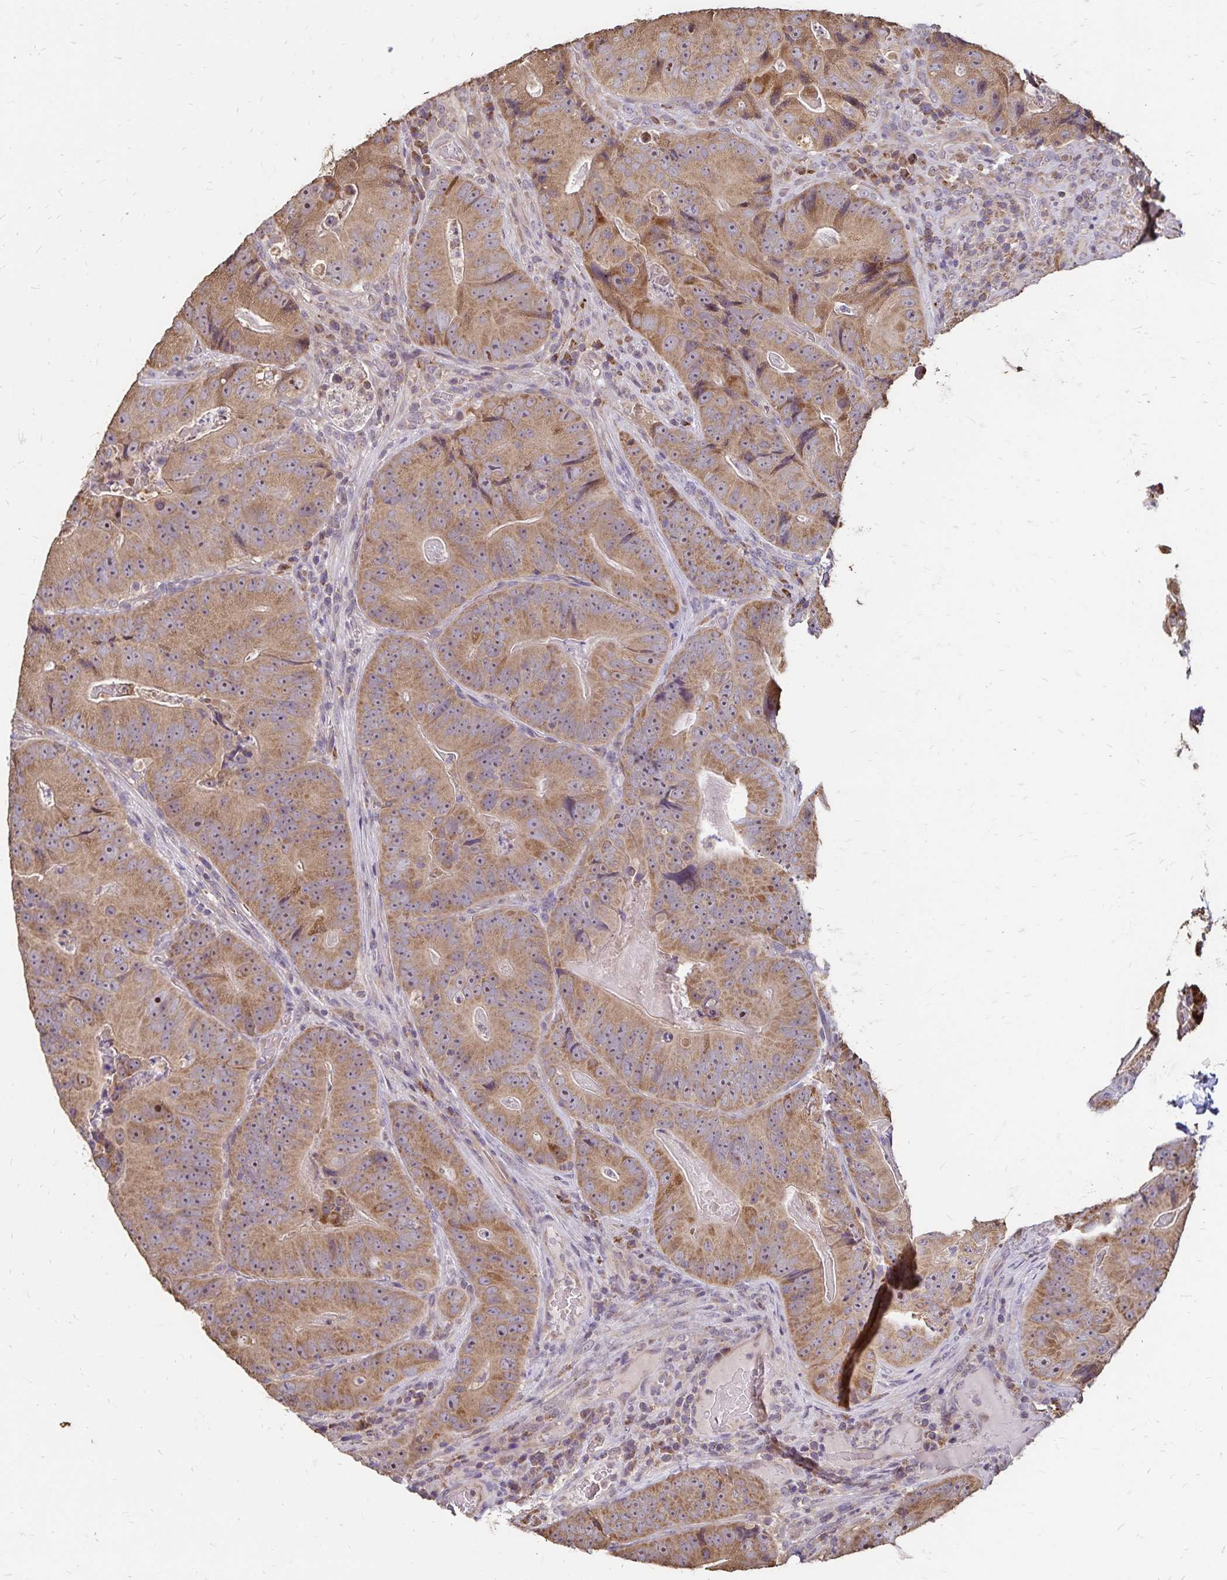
{"staining": {"intensity": "moderate", "quantity": ">75%", "location": "cytoplasmic/membranous"}, "tissue": "colorectal cancer", "cell_type": "Tumor cells", "image_type": "cancer", "snomed": [{"axis": "morphology", "description": "Adenocarcinoma, NOS"}, {"axis": "topography", "description": "Colon"}], "caption": "Immunohistochemical staining of human colorectal cancer (adenocarcinoma) displays medium levels of moderate cytoplasmic/membranous protein positivity in about >75% of tumor cells.", "gene": "EMC10", "patient": {"sex": "female", "age": 86}}